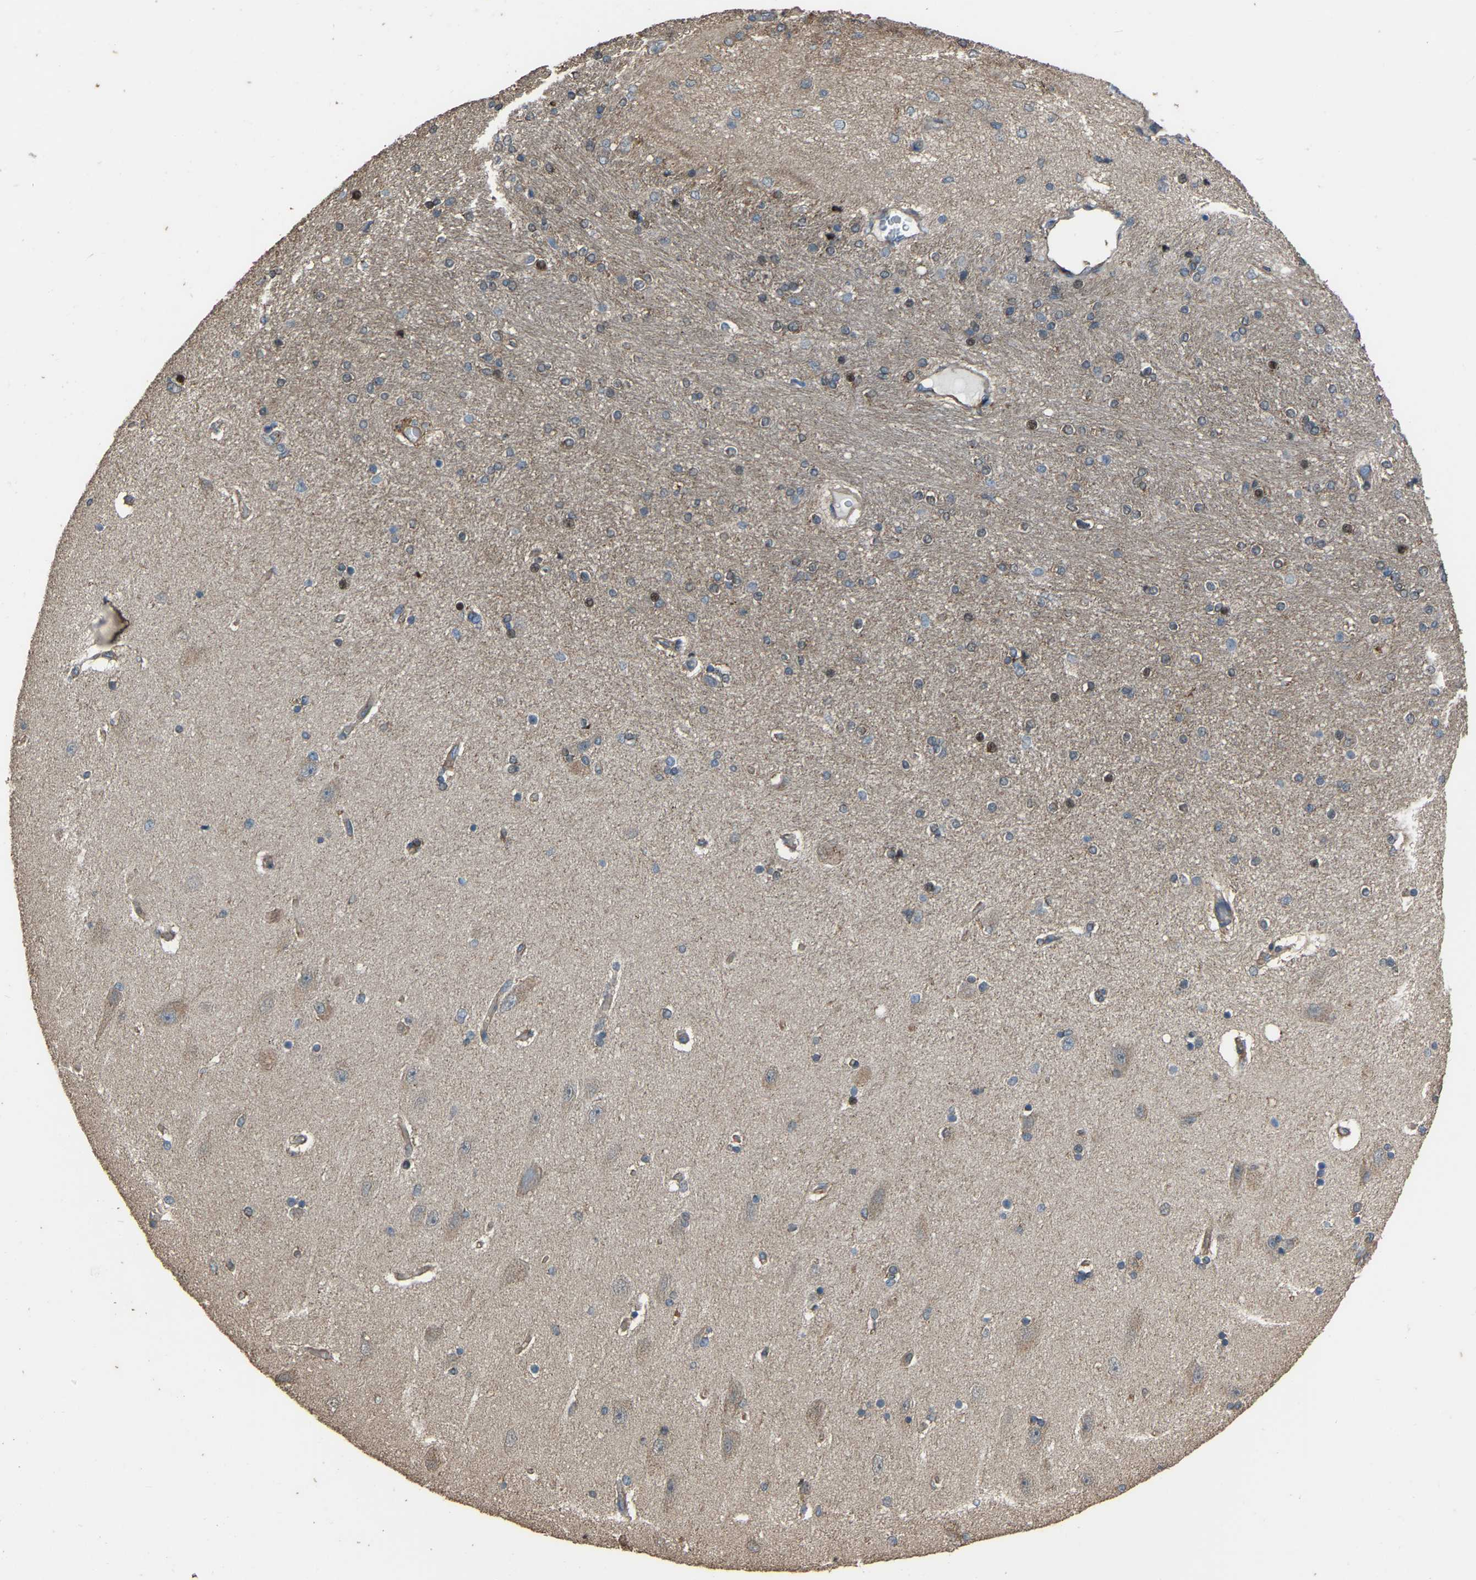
{"staining": {"intensity": "weak", "quantity": "25%-75%", "location": "cytoplasmic/membranous"}, "tissue": "hippocampus", "cell_type": "Glial cells", "image_type": "normal", "snomed": [{"axis": "morphology", "description": "Normal tissue, NOS"}, {"axis": "topography", "description": "Hippocampus"}], "caption": "About 25%-75% of glial cells in unremarkable hippocampus demonstrate weak cytoplasmic/membranous protein expression as visualized by brown immunohistochemical staining.", "gene": "SLC4A2", "patient": {"sex": "female", "age": 54}}